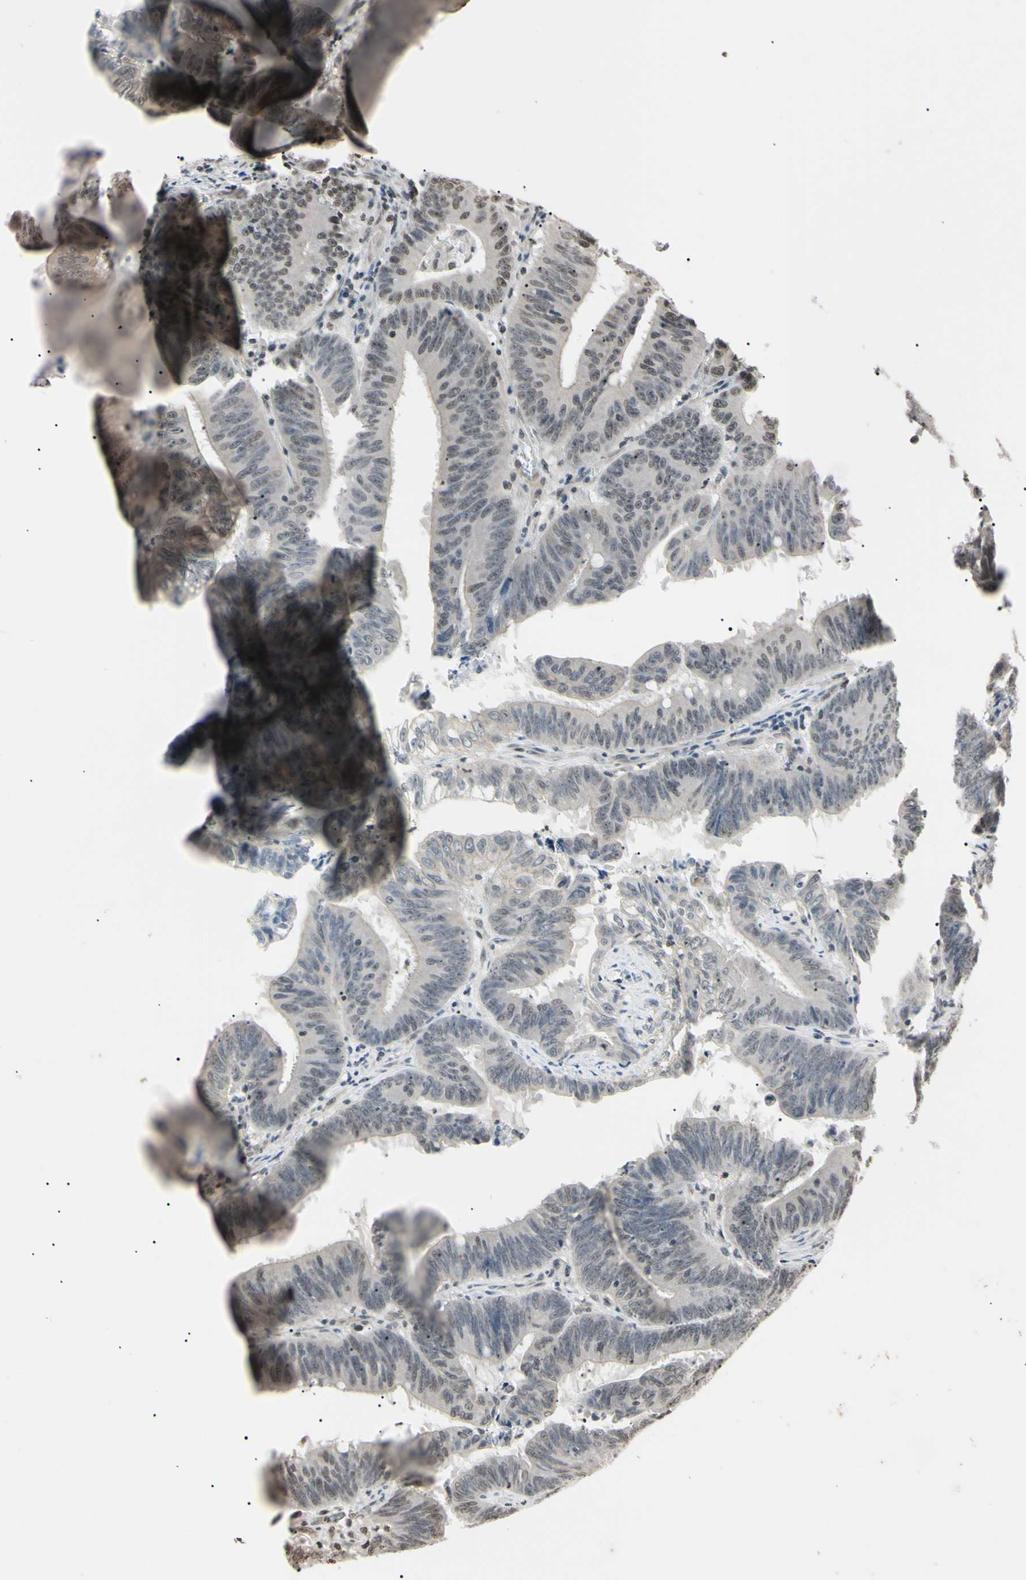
{"staining": {"intensity": "weak", "quantity": "25%-75%", "location": "nuclear"}, "tissue": "colorectal cancer", "cell_type": "Tumor cells", "image_type": "cancer", "snomed": [{"axis": "morphology", "description": "Adenocarcinoma, NOS"}, {"axis": "topography", "description": "Colon"}], "caption": "A photomicrograph of colorectal cancer stained for a protein demonstrates weak nuclear brown staining in tumor cells. Immunohistochemistry stains the protein of interest in brown and the nuclei are stained blue.", "gene": "CDC45", "patient": {"sex": "male", "age": 45}}